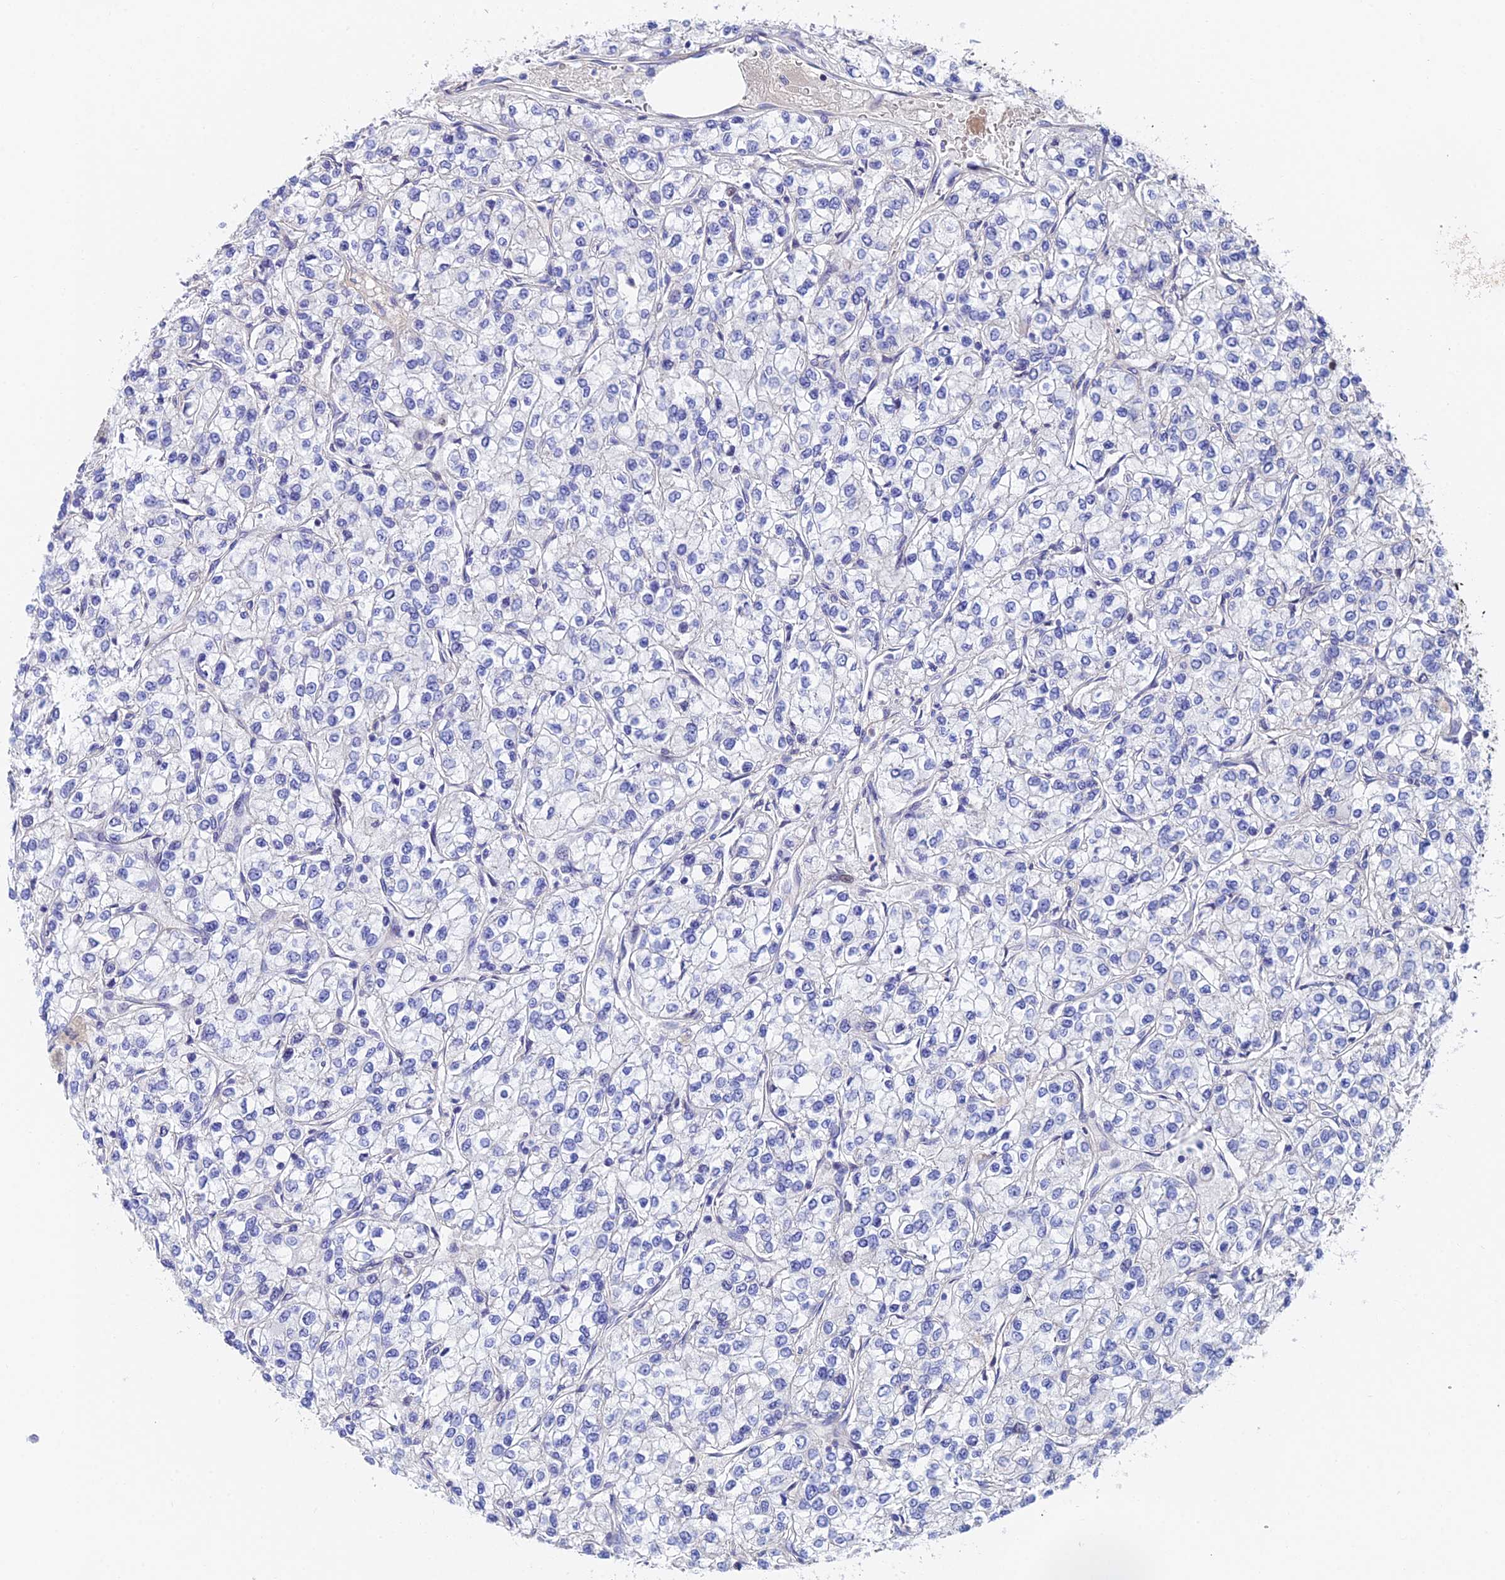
{"staining": {"intensity": "negative", "quantity": "none", "location": "none"}, "tissue": "renal cancer", "cell_type": "Tumor cells", "image_type": "cancer", "snomed": [{"axis": "morphology", "description": "Adenocarcinoma, NOS"}, {"axis": "topography", "description": "Kidney"}], "caption": "This is a photomicrograph of immunohistochemistry staining of adenocarcinoma (renal), which shows no positivity in tumor cells. (Brightfield microscopy of DAB immunohistochemistry (IHC) at high magnification).", "gene": "TRIM24", "patient": {"sex": "male", "age": 80}}